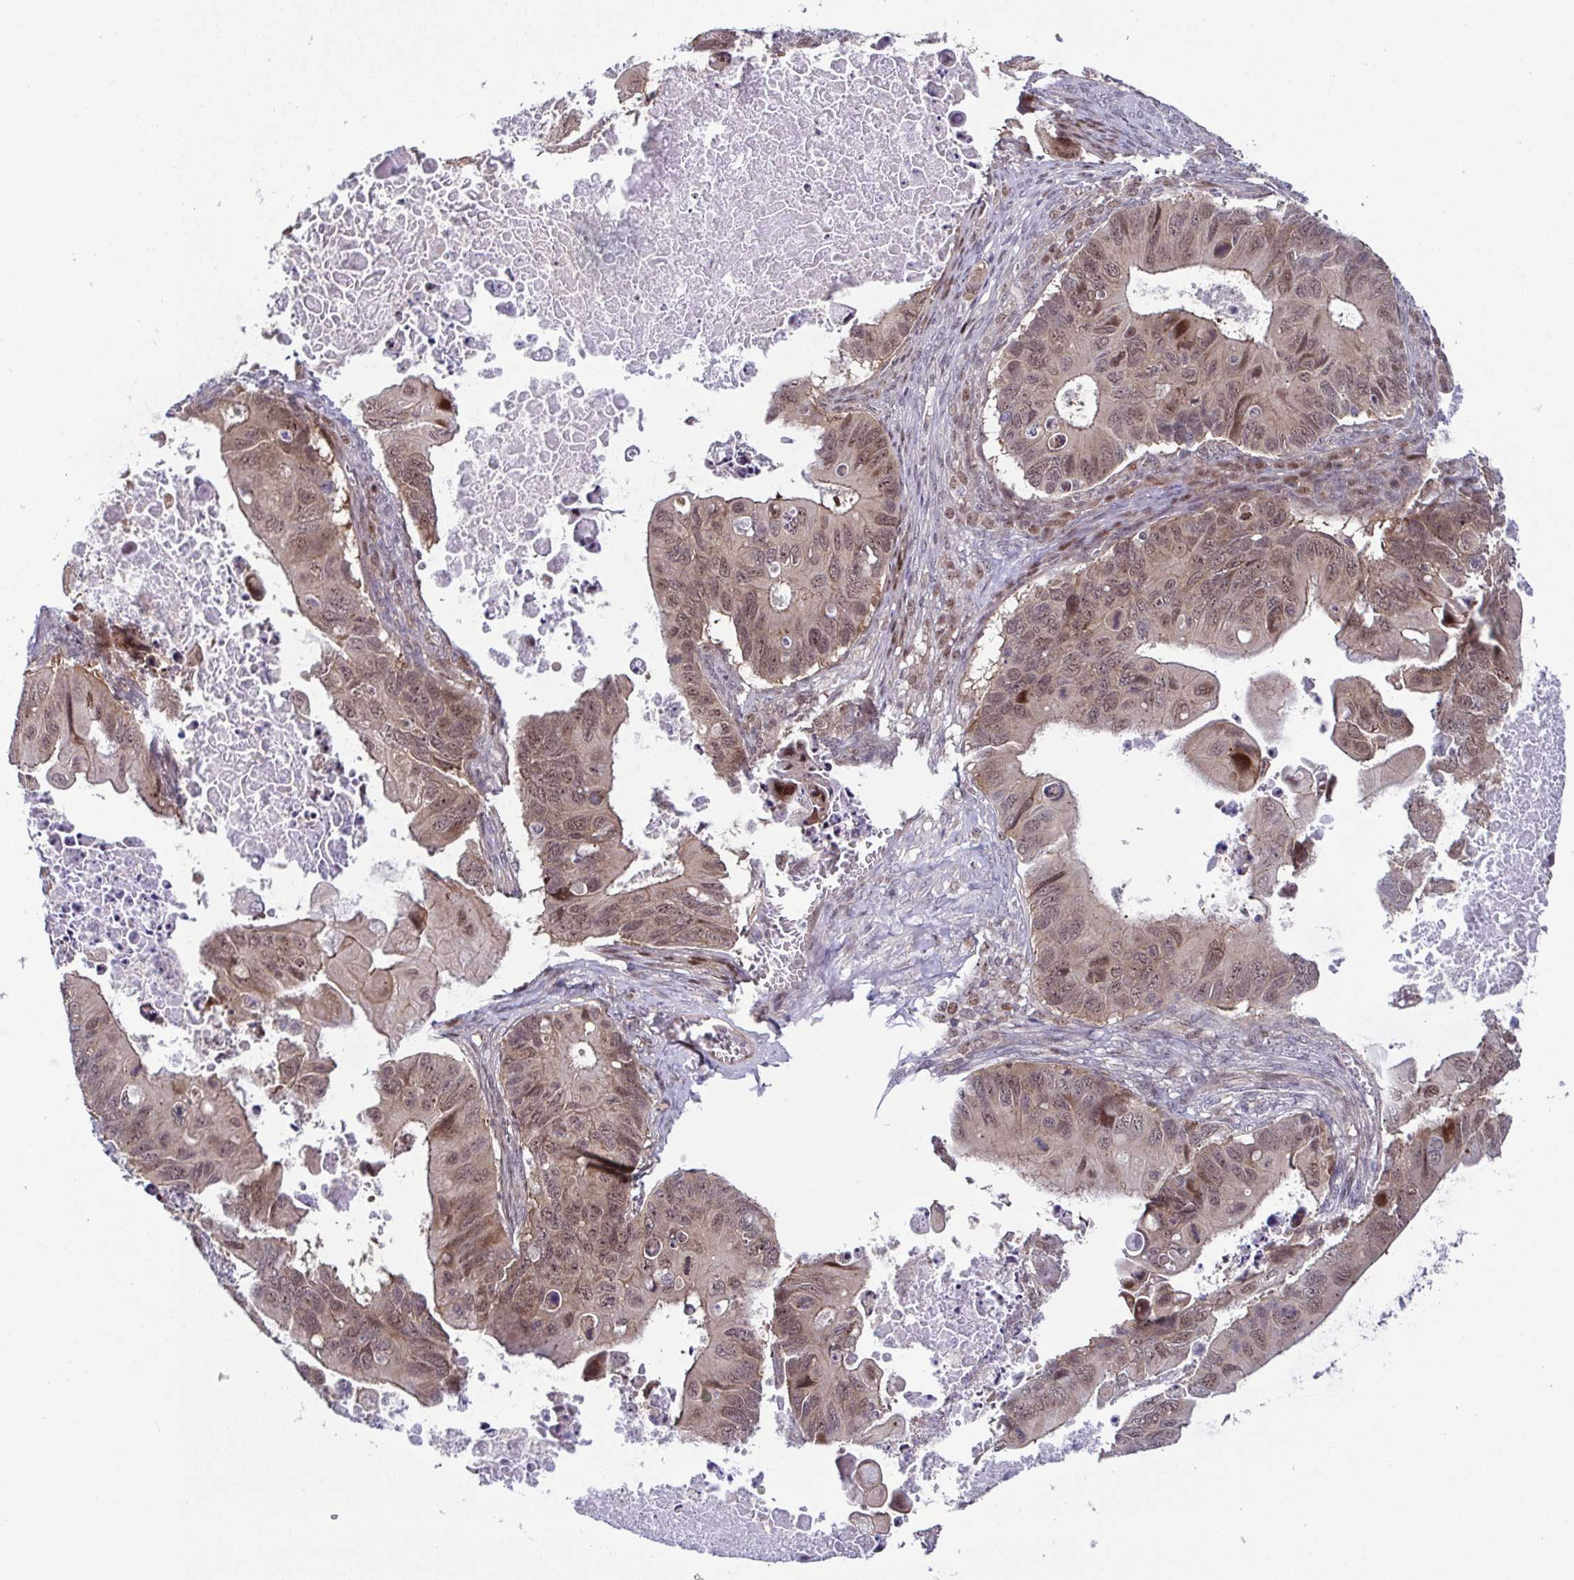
{"staining": {"intensity": "moderate", "quantity": ">75%", "location": "cytoplasmic/membranous,nuclear"}, "tissue": "ovarian cancer", "cell_type": "Tumor cells", "image_type": "cancer", "snomed": [{"axis": "morphology", "description": "Cystadenocarcinoma, mucinous, NOS"}, {"axis": "topography", "description": "Ovary"}], "caption": "An IHC image of tumor tissue is shown. Protein staining in brown shows moderate cytoplasmic/membranous and nuclear positivity in ovarian cancer within tumor cells. The staining is performed using DAB brown chromogen to label protein expression. The nuclei are counter-stained blue using hematoxylin.", "gene": "DNAJB1", "patient": {"sex": "female", "age": 64}}